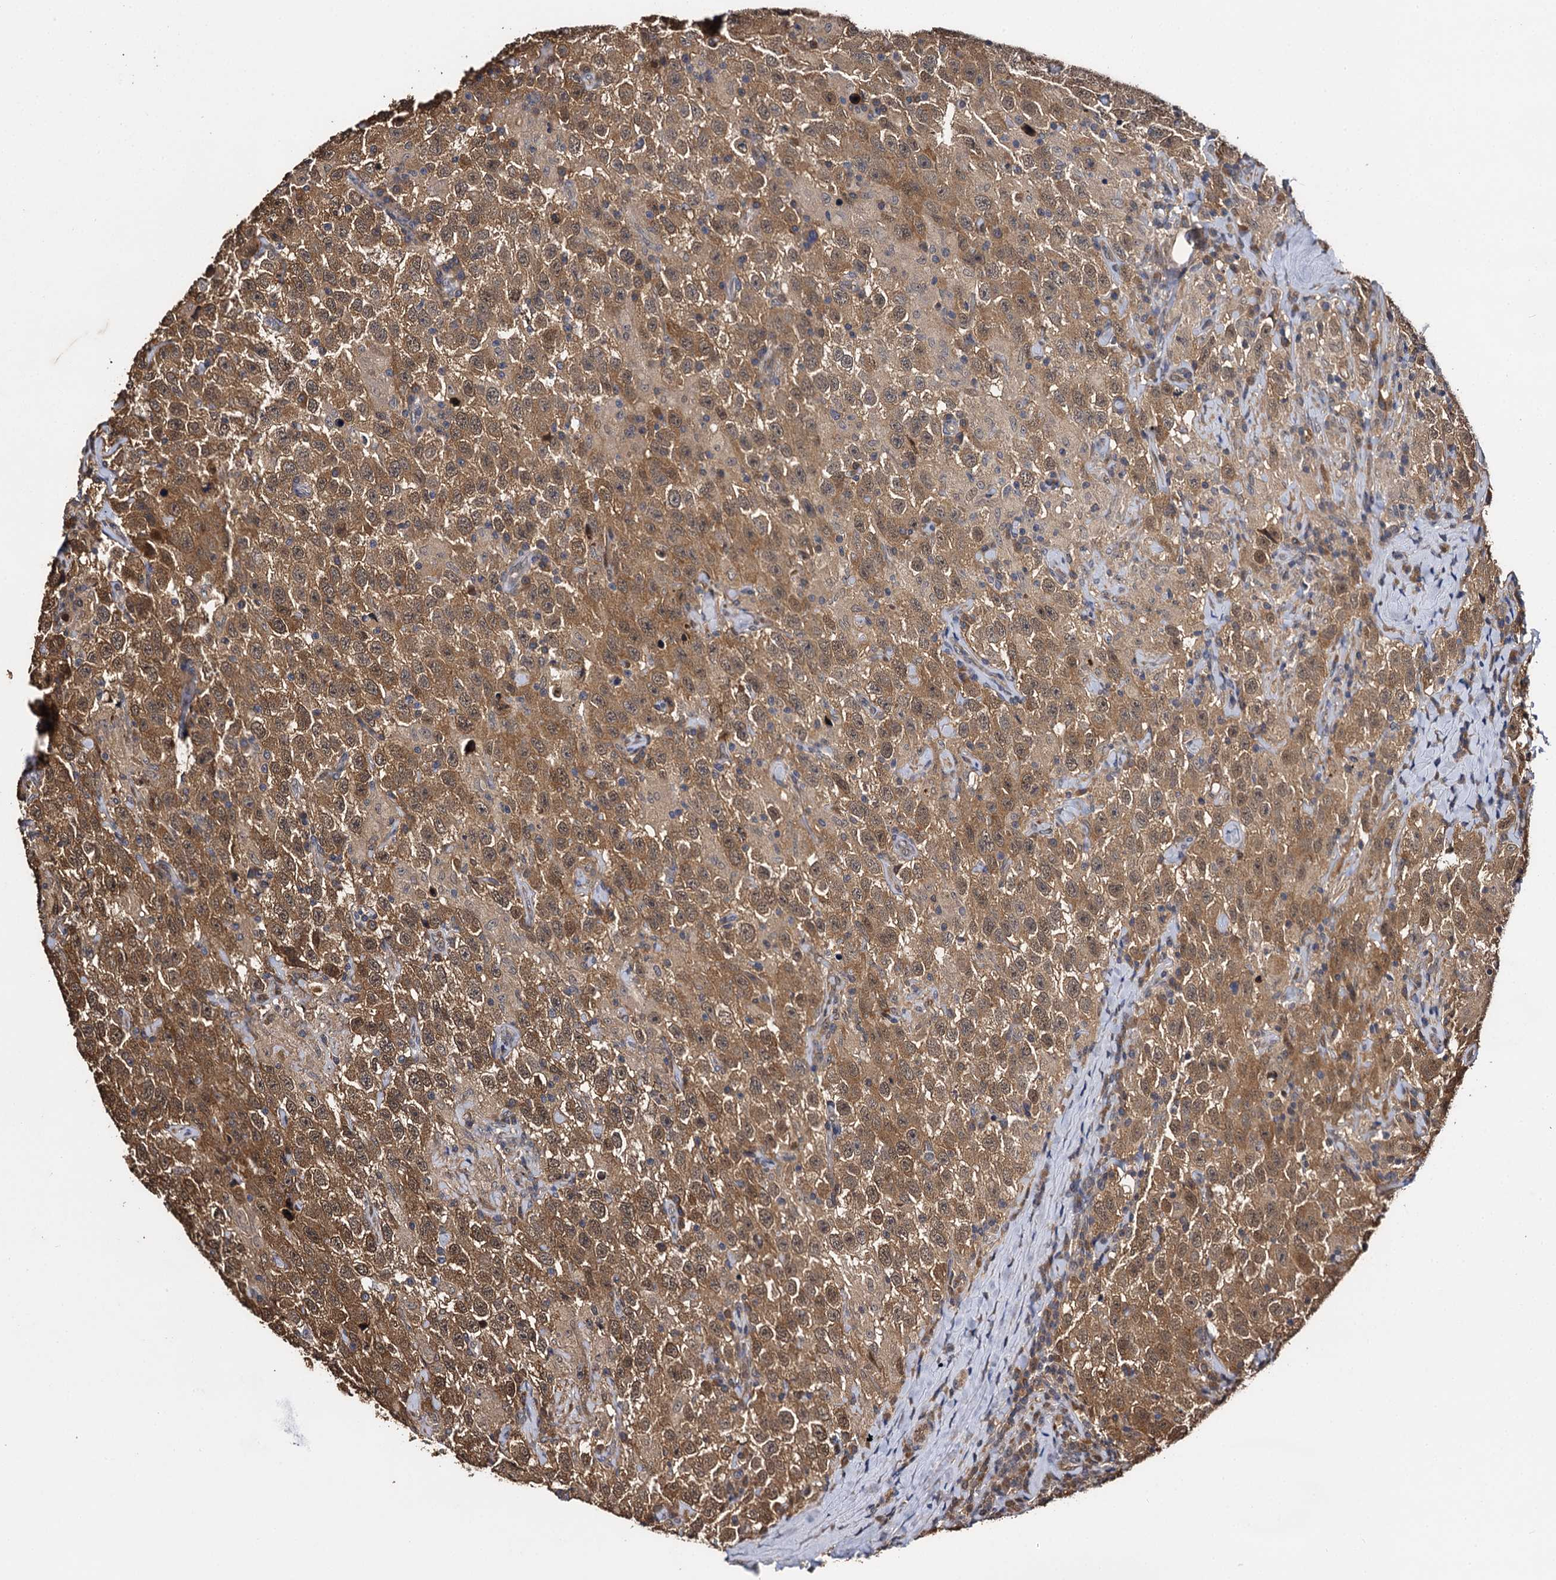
{"staining": {"intensity": "moderate", "quantity": ">75%", "location": "cytoplasmic/membranous,nuclear"}, "tissue": "testis cancer", "cell_type": "Tumor cells", "image_type": "cancer", "snomed": [{"axis": "morphology", "description": "Seminoma, NOS"}, {"axis": "topography", "description": "Testis"}], "caption": "A medium amount of moderate cytoplasmic/membranous and nuclear staining is identified in about >75% of tumor cells in seminoma (testis) tissue. Using DAB (3,3'-diaminobenzidine) (brown) and hematoxylin (blue) stains, captured at high magnification using brightfield microscopy.", "gene": "SLC46A3", "patient": {"sex": "male", "age": 41}}